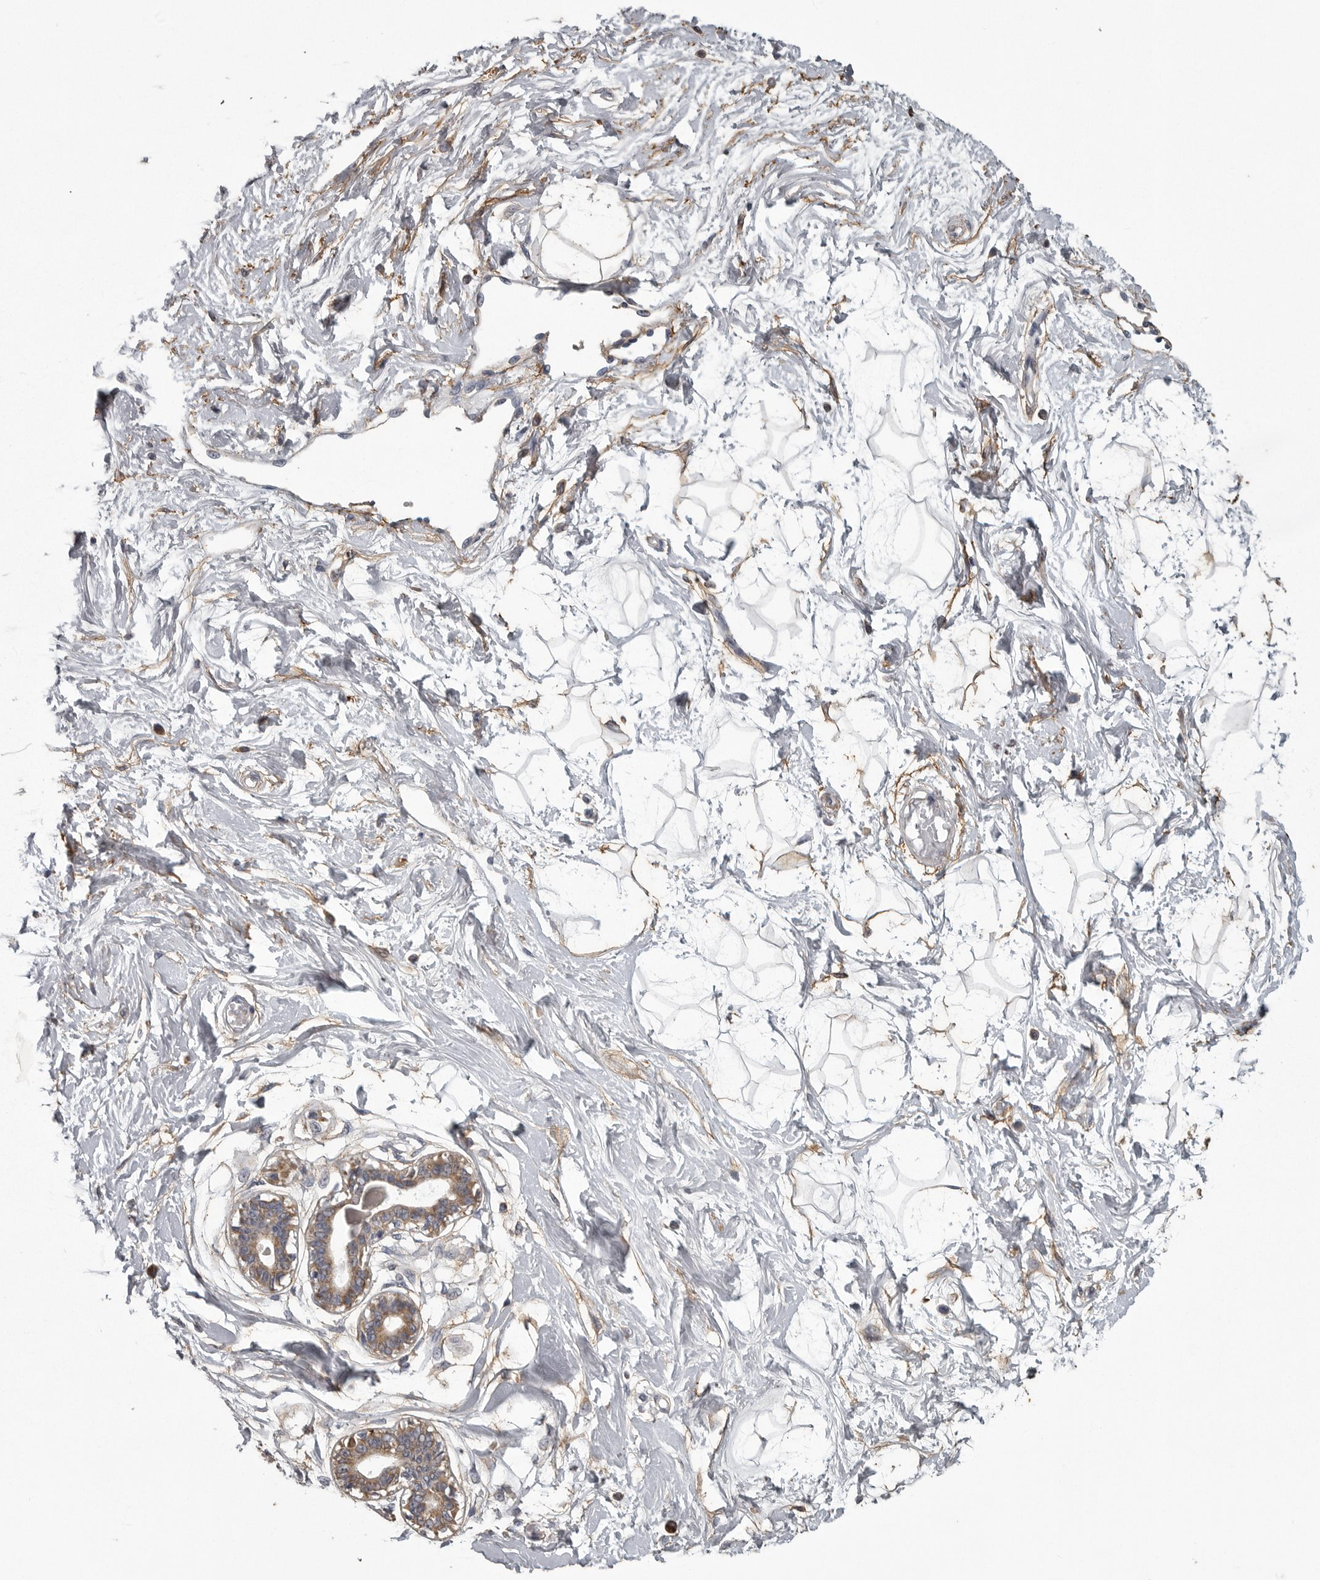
{"staining": {"intensity": "moderate", "quantity": "25%-75%", "location": "cytoplasmic/membranous"}, "tissue": "breast", "cell_type": "Adipocytes", "image_type": "normal", "snomed": [{"axis": "morphology", "description": "Normal tissue, NOS"}, {"axis": "topography", "description": "Breast"}], "caption": "Immunohistochemical staining of normal breast shows moderate cytoplasmic/membranous protein positivity in about 25%-75% of adipocytes. (DAB IHC with brightfield microscopy, high magnification).", "gene": "FRK", "patient": {"sex": "female", "age": 45}}